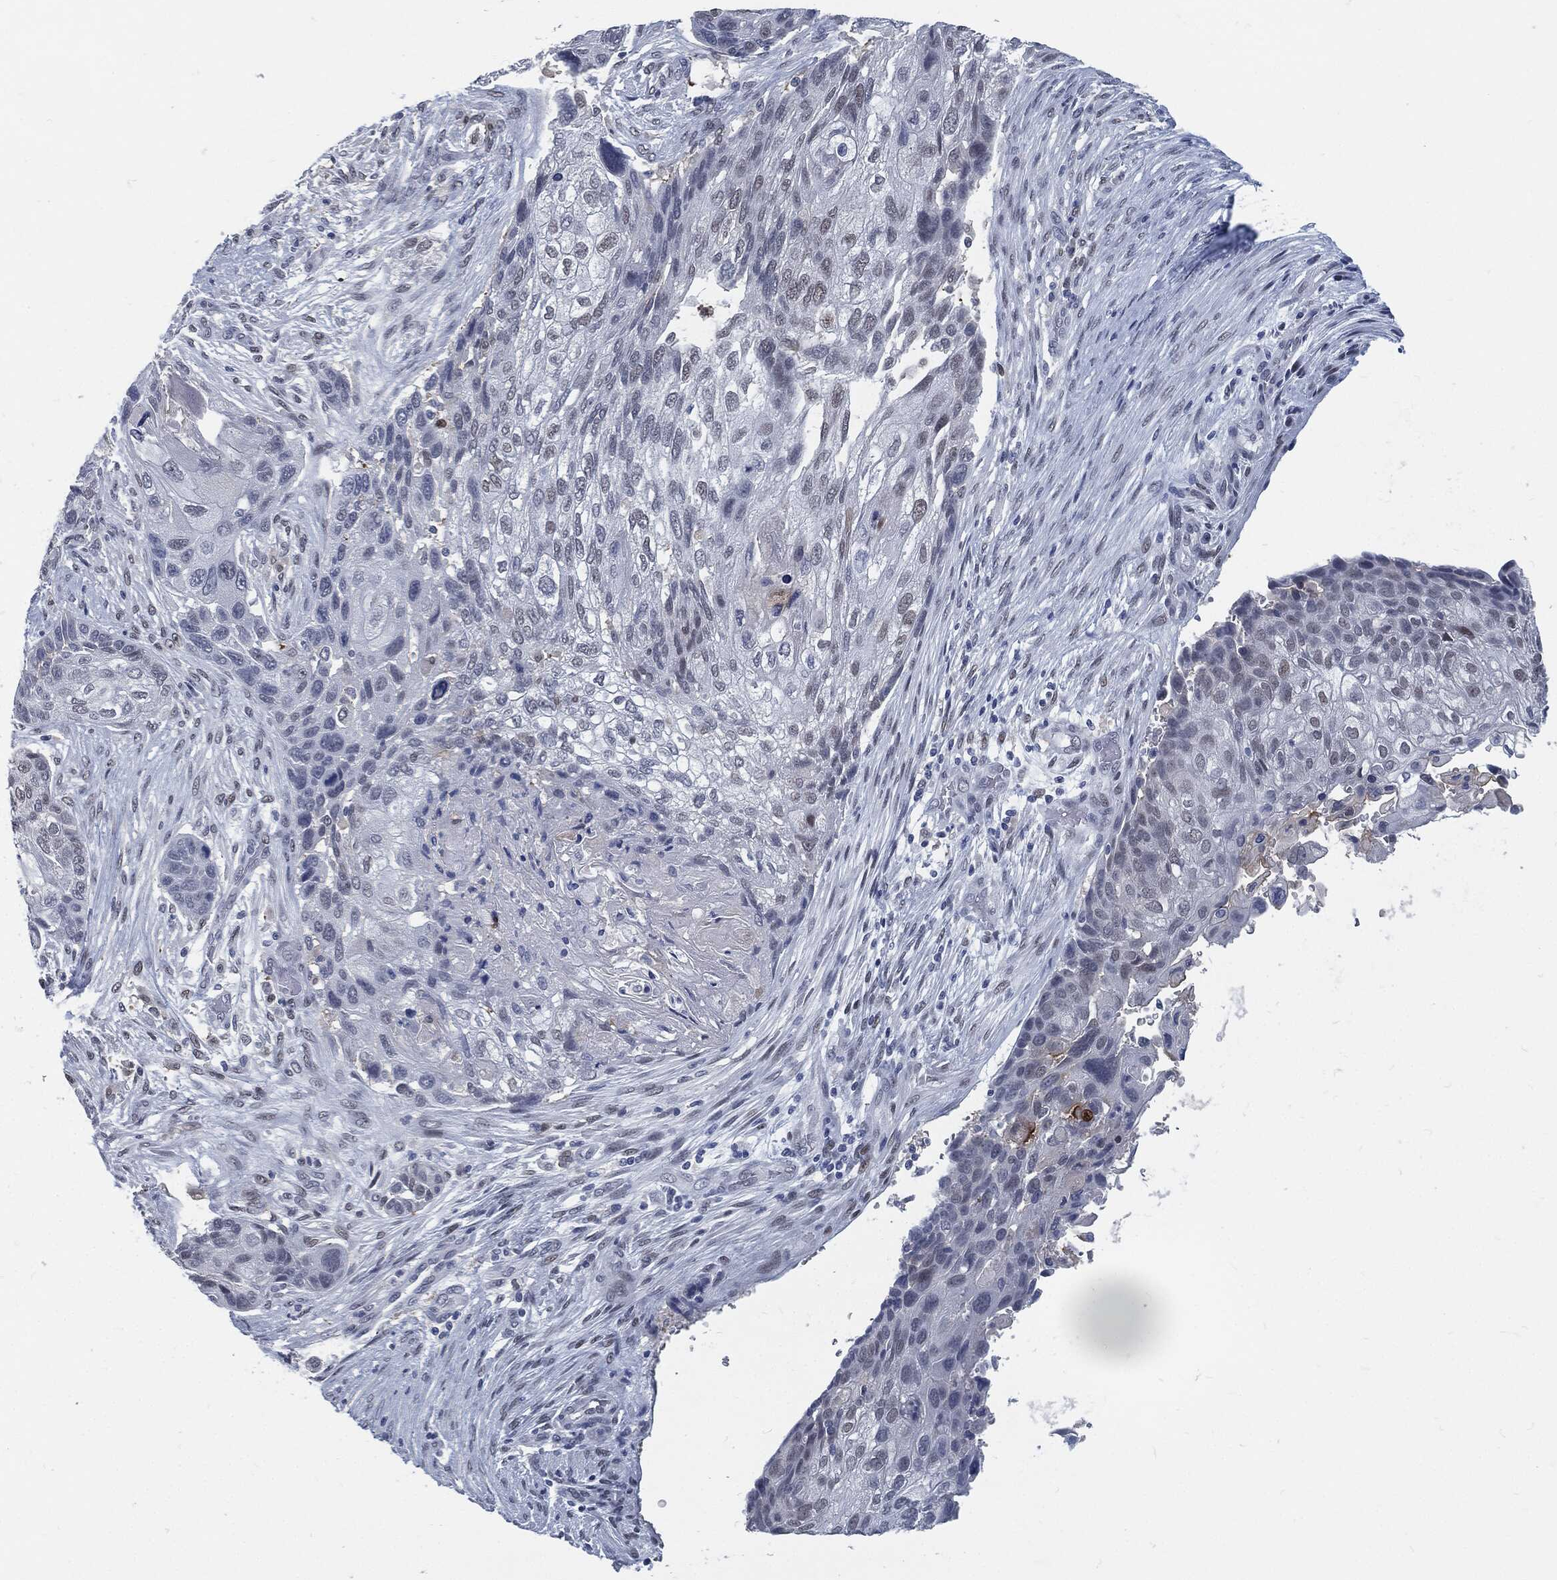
{"staining": {"intensity": "negative", "quantity": "none", "location": "none"}, "tissue": "lung cancer", "cell_type": "Tumor cells", "image_type": "cancer", "snomed": [{"axis": "morphology", "description": "Normal tissue, NOS"}, {"axis": "morphology", "description": "Squamous cell carcinoma, NOS"}, {"axis": "topography", "description": "Bronchus"}, {"axis": "topography", "description": "Lung"}], "caption": "The immunohistochemistry image has no significant expression in tumor cells of lung squamous cell carcinoma tissue.", "gene": "PROM1", "patient": {"sex": "male", "age": 69}}